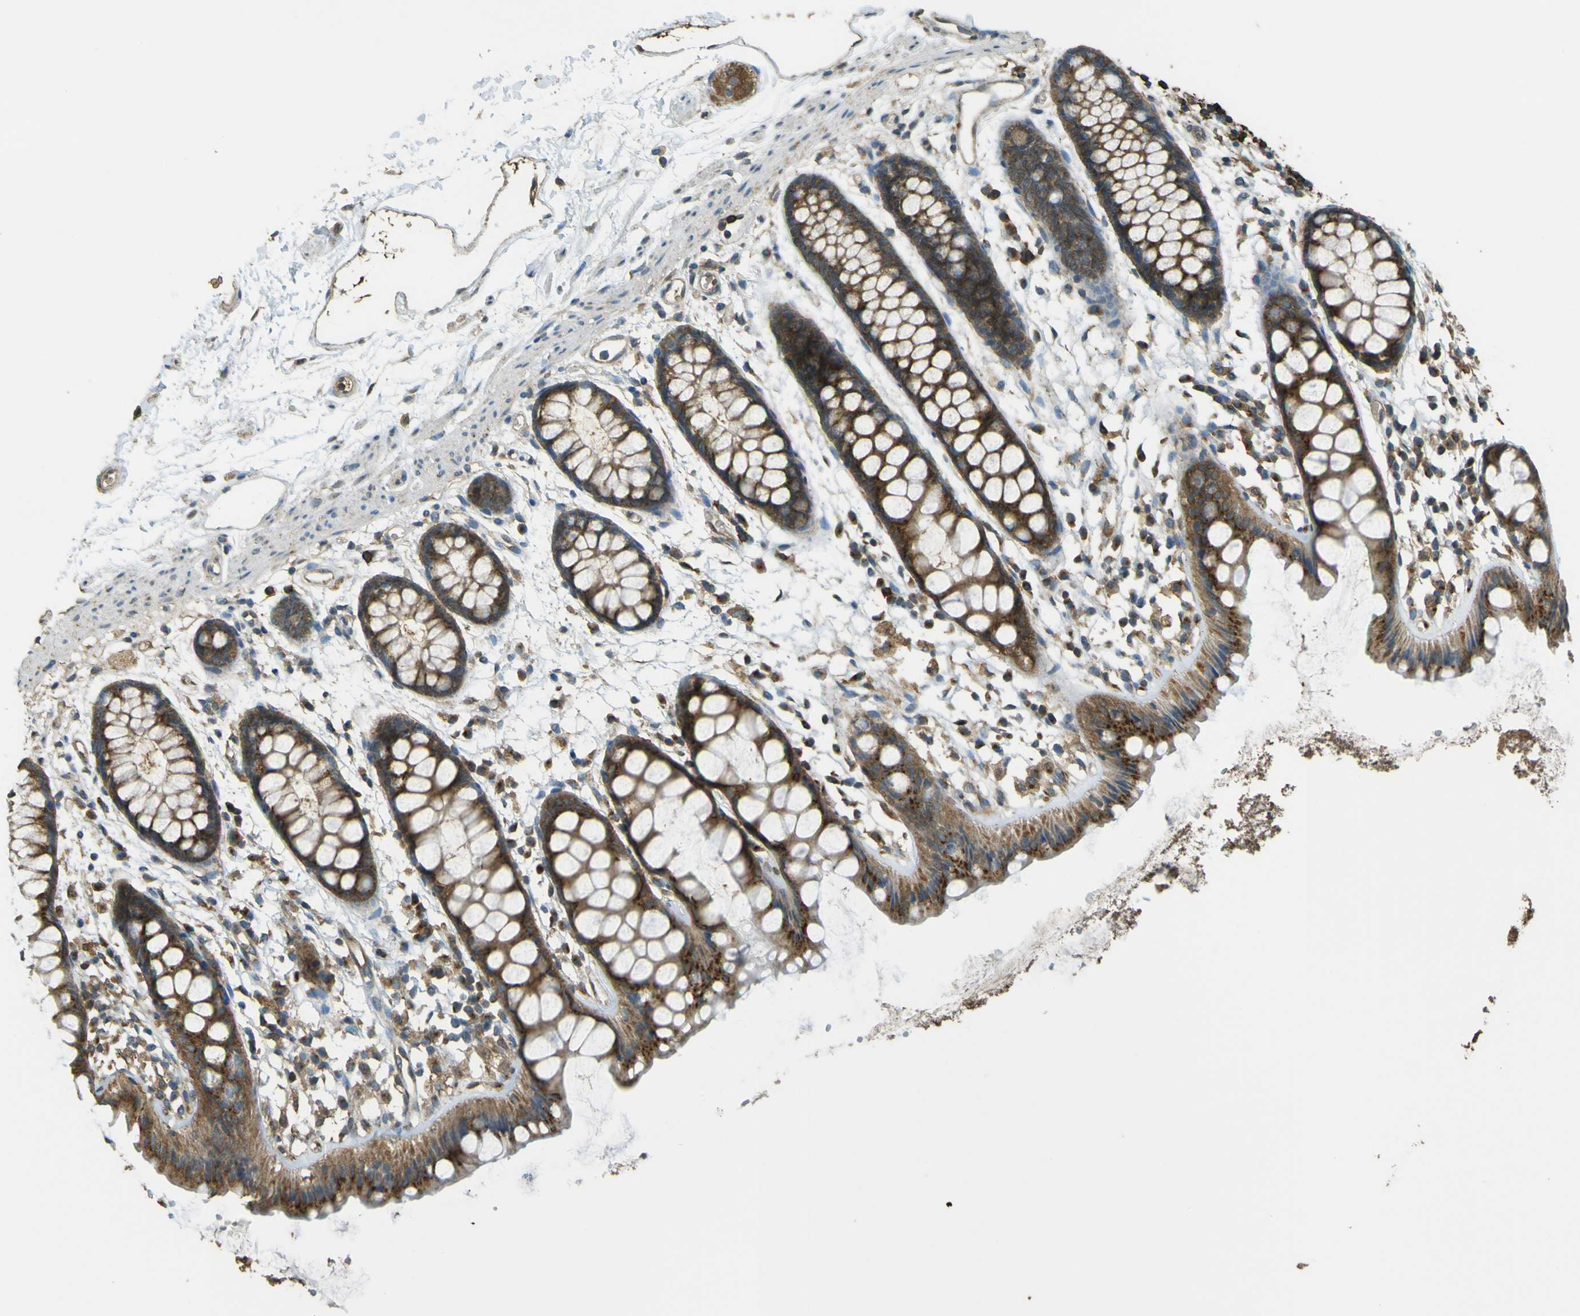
{"staining": {"intensity": "strong", "quantity": ">75%", "location": "cytoplasmic/membranous"}, "tissue": "rectum", "cell_type": "Glandular cells", "image_type": "normal", "snomed": [{"axis": "morphology", "description": "Normal tissue, NOS"}, {"axis": "topography", "description": "Rectum"}], "caption": "Glandular cells demonstrate high levels of strong cytoplasmic/membranous positivity in approximately >75% of cells in normal rectum. (Brightfield microscopy of DAB IHC at high magnification).", "gene": "GOLGA1", "patient": {"sex": "female", "age": 66}}